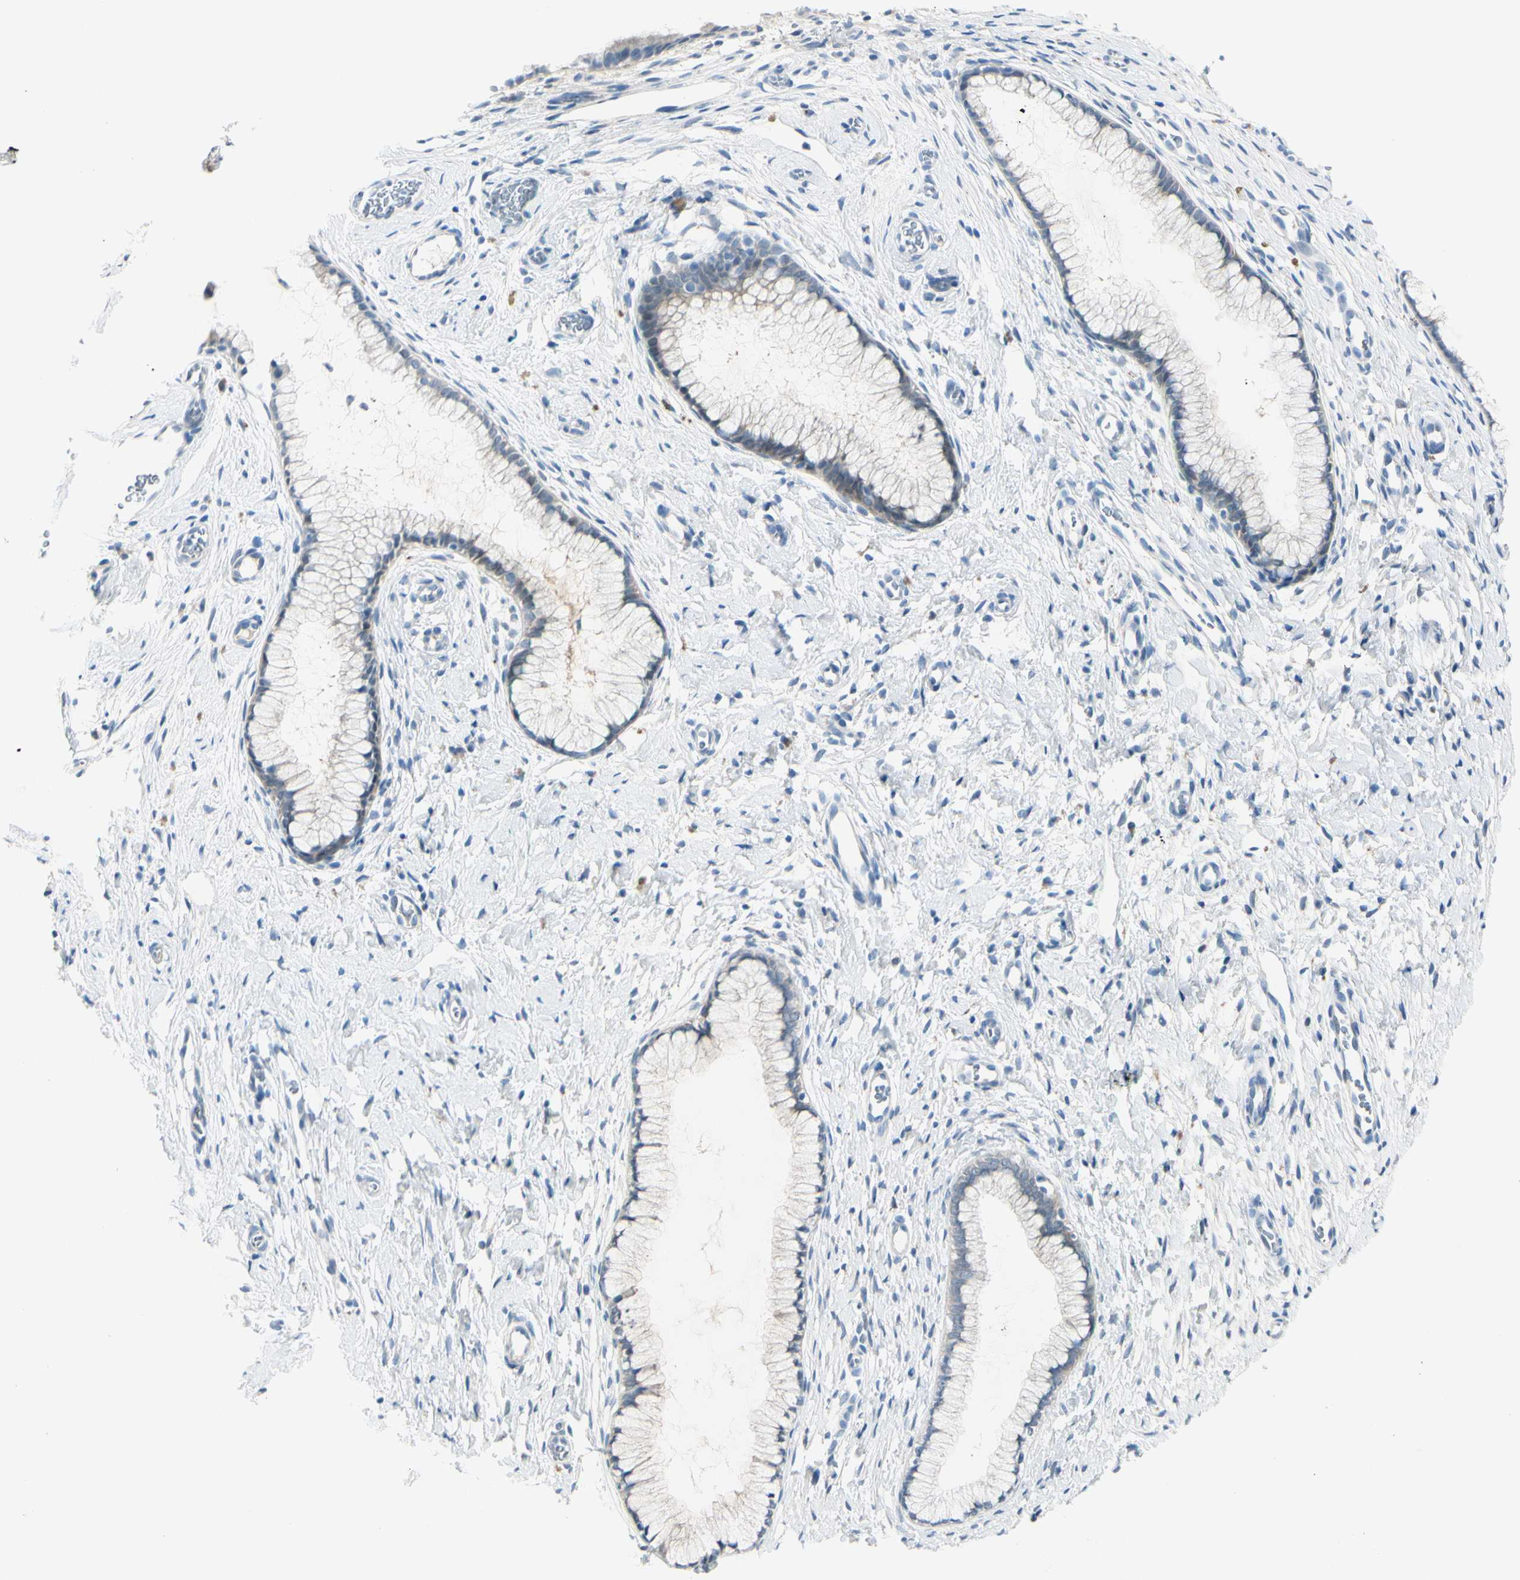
{"staining": {"intensity": "negative", "quantity": "none", "location": "none"}, "tissue": "cervix", "cell_type": "Glandular cells", "image_type": "normal", "snomed": [{"axis": "morphology", "description": "Normal tissue, NOS"}, {"axis": "topography", "description": "Cervix"}], "caption": "The micrograph reveals no significant positivity in glandular cells of cervix.", "gene": "PEBP1", "patient": {"sex": "female", "age": 65}}